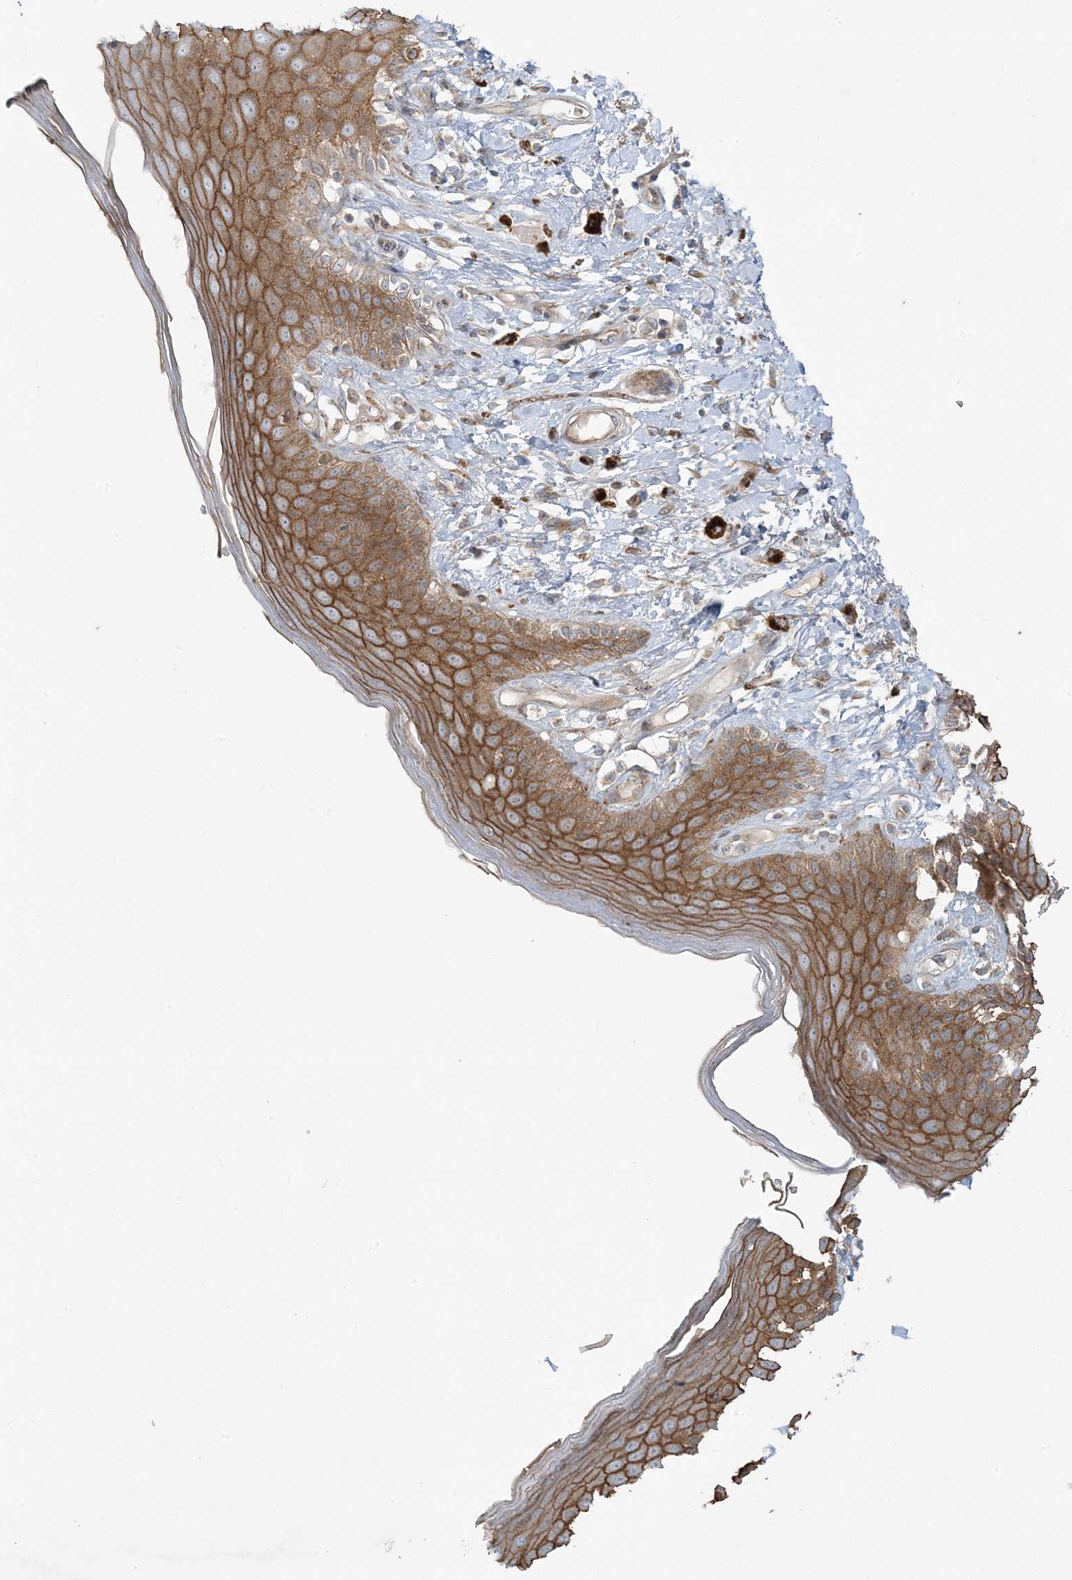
{"staining": {"intensity": "strong", "quantity": ">75%", "location": "cytoplasmic/membranous"}, "tissue": "skin", "cell_type": "Epidermal cells", "image_type": "normal", "snomed": [{"axis": "morphology", "description": "Normal tissue, NOS"}, {"axis": "topography", "description": "Anal"}], "caption": "Protein expression analysis of normal human skin reveals strong cytoplasmic/membranous positivity in approximately >75% of epidermal cells. (DAB (3,3'-diaminobenzidine) = brown stain, brightfield microscopy at high magnification).", "gene": "PIK3R4", "patient": {"sex": "female", "age": 78}}